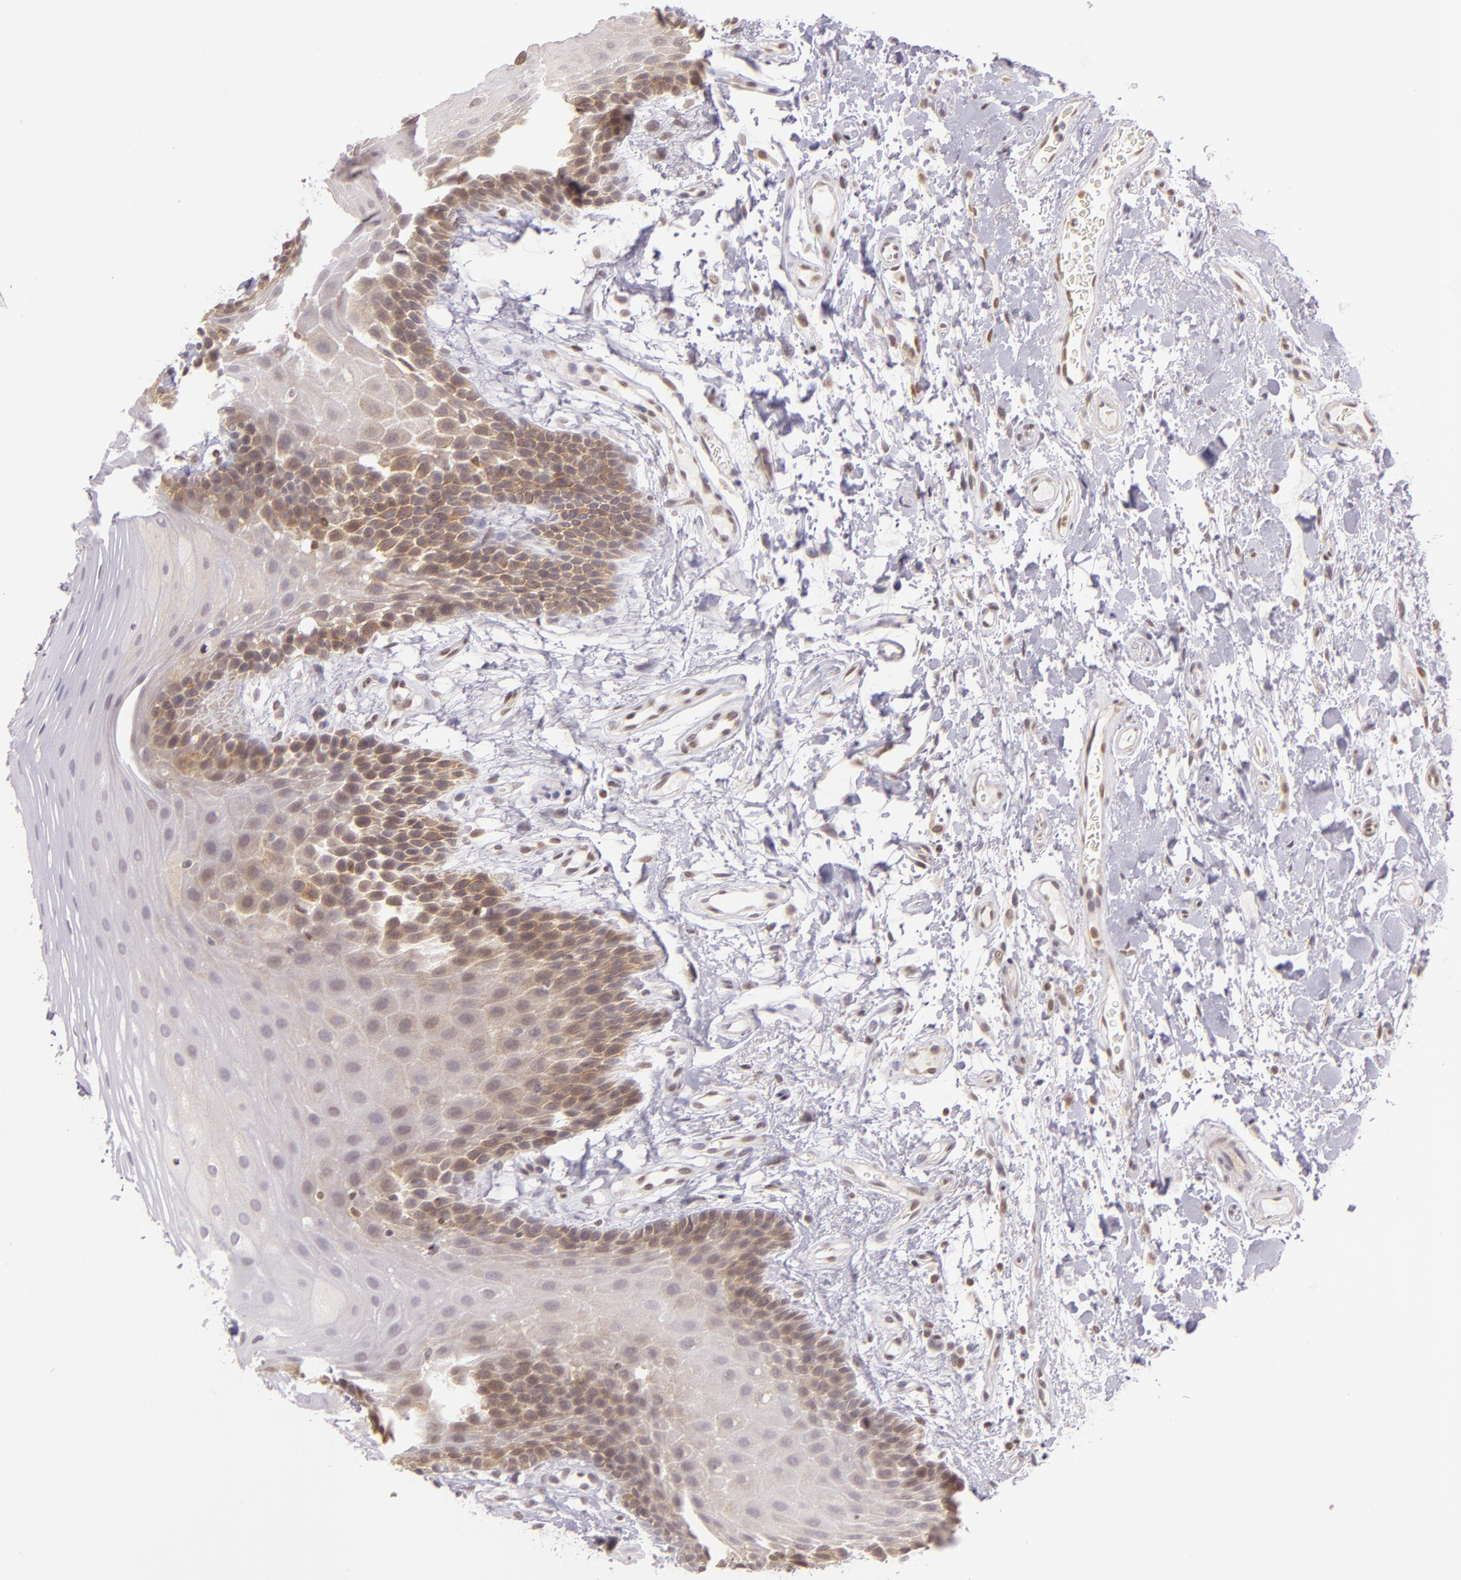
{"staining": {"intensity": "moderate", "quantity": "25%-75%", "location": "cytoplasmic/membranous"}, "tissue": "oral mucosa", "cell_type": "Squamous epithelial cells", "image_type": "normal", "snomed": [{"axis": "morphology", "description": "Normal tissue, NOS"}, {"axis": "topography", "description": "Oral tissue"}], "caption": "An image showing moderate cytoplasmic/membranous positivity in about 25%-75% of squamous epithelial cells in benign oral mucosa, as visualized by brown immunohistochemical staining.", "gene": "ENSG00000290315", "patient": {"sex": "male", "age": 62}}